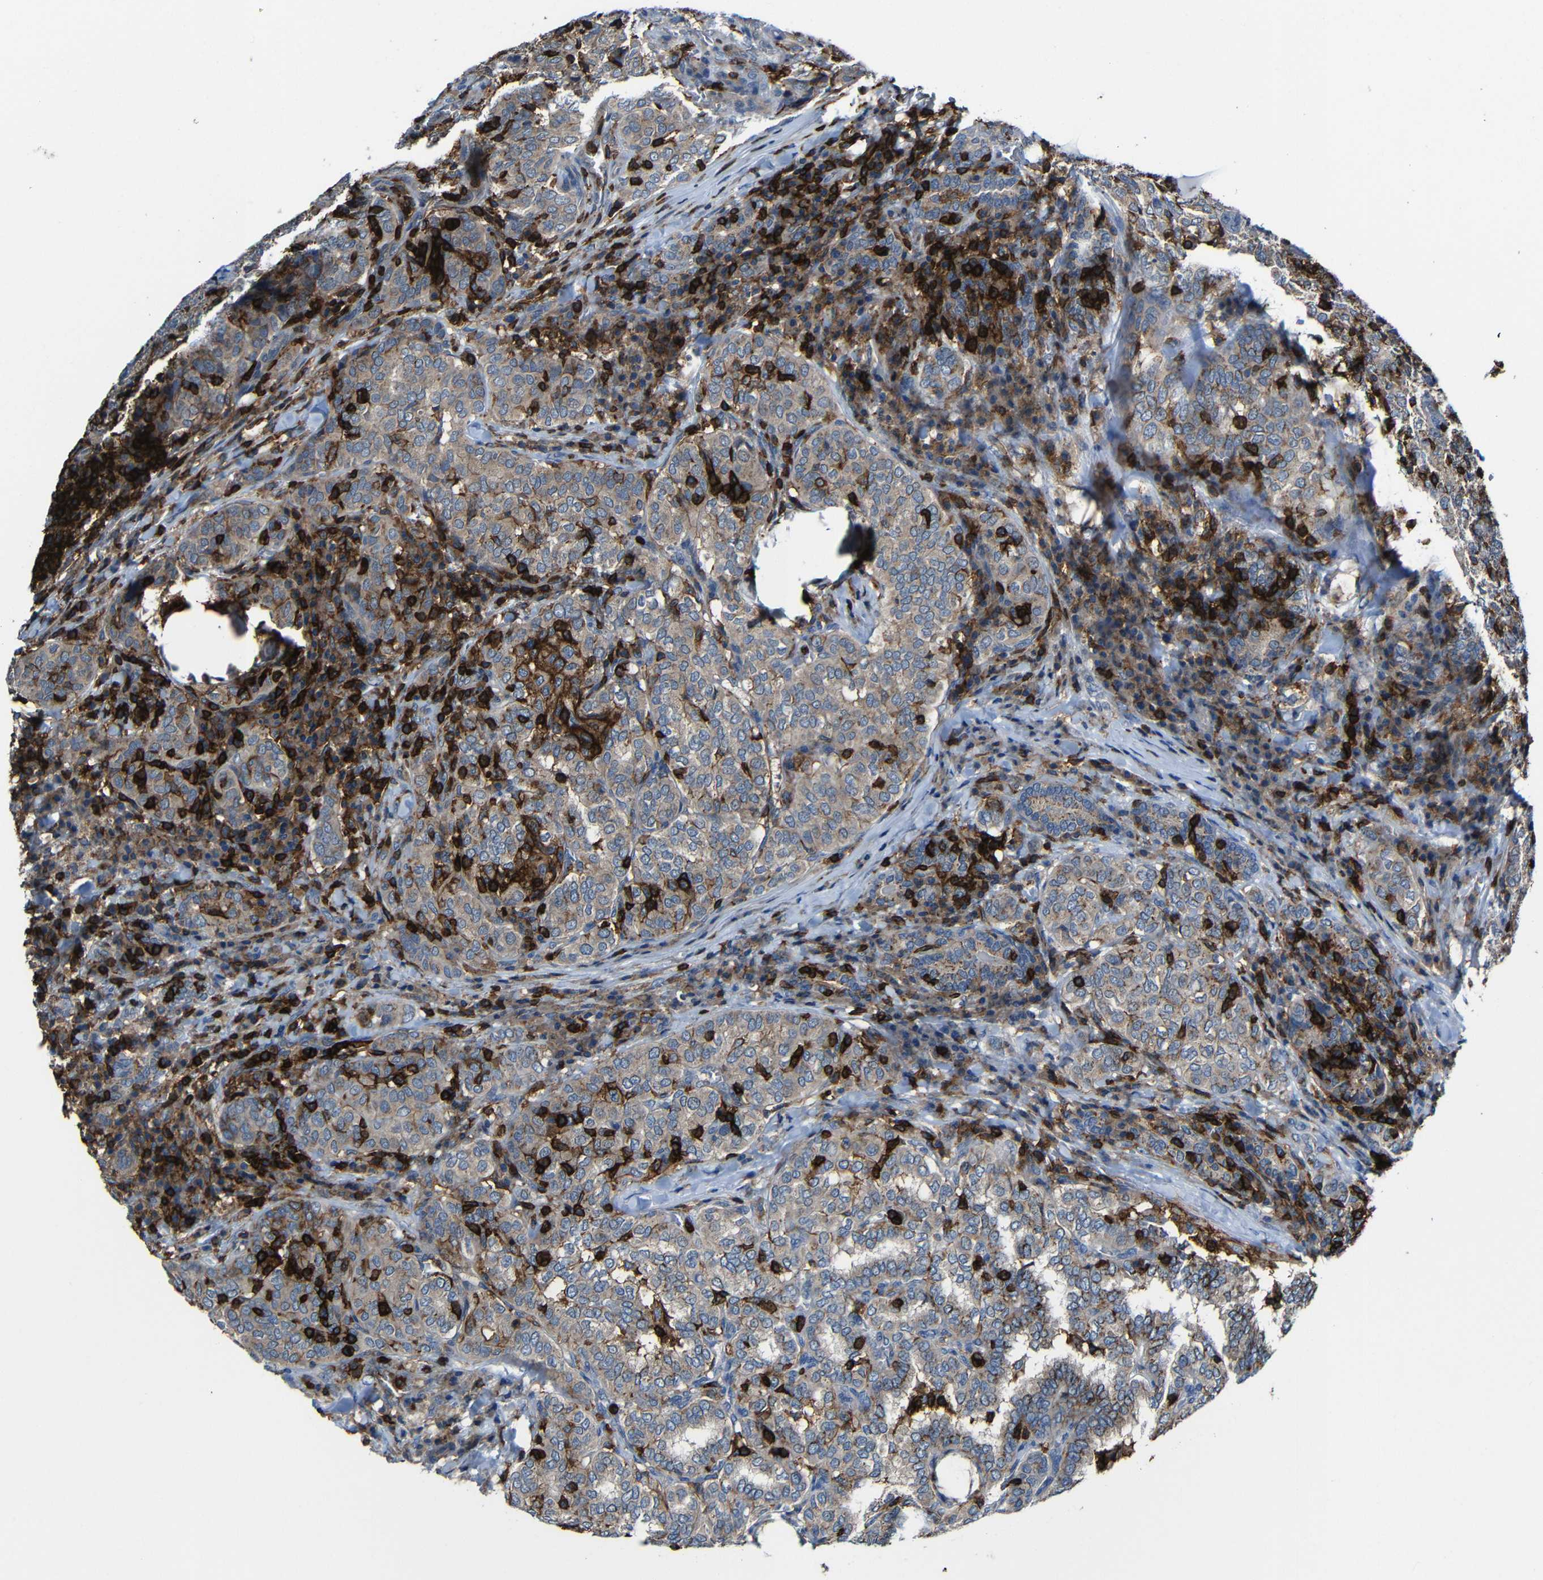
{"staining": {"intensity": "moderate", "quantity": ">75%", "location": "cytoplasmic/membranous"}, "tissue": "thyroid cancer", "cell_type": "Tumor cells", "image_type": "cancer", "snomed": [{"axis": "morphology", "description": "Papillary adenocarcinoma, NOS"}, {"axis": "topography", "description": "Thyroid gland"}], "caption": "Protein staining demonstrates moderate cytoplasmic/membranous expression in approximately >75% of tumor cells in thyroid cancer. (Brightfield microscopy of DAB IHC at high magnification).", "gene": "P2RY12", "patient": {"sex": "female", "age": 30}}